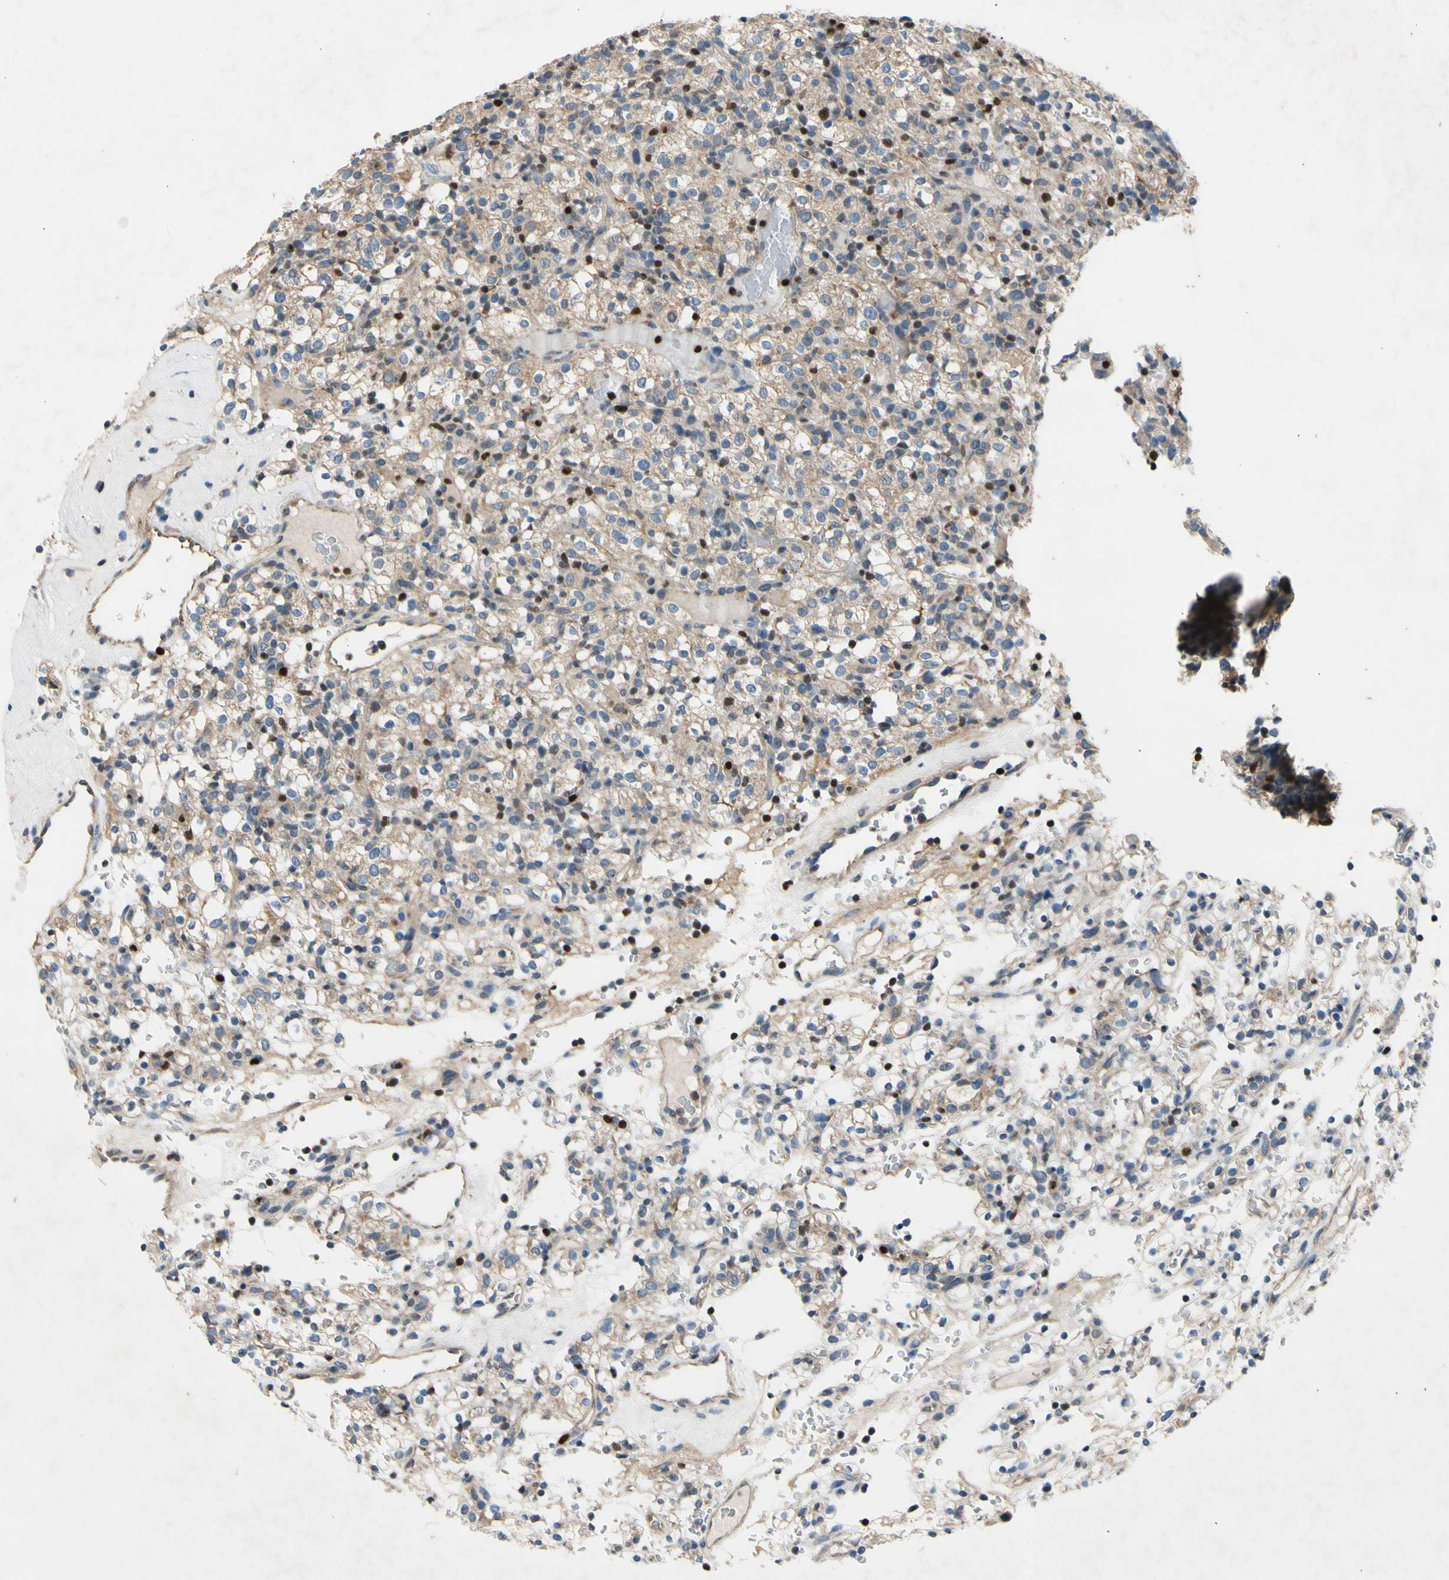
{"staining": {"intensity": "weak", "quantity": ">75%", "location": "cytoplasmic/membranous"}, "tissue": "renal cancer", "cell_type": "Tumor cells", "image_type": "cancer", "snomed": [{"axis": "morphology", "description": "Normal tissue, NOS"}, {"axis": "morphology", "description": "Adenocarcinoma, NOS"}, {"axis": "topography", "description": "Kidney"}], "caption": "Human renal cancer stained with a brown dye demonstrates weak cytoplasmic/membranous positive expression in about >75% of tumor cells.", "gene": "TBX21", "patient": {"sex": "female", "age": 72}}